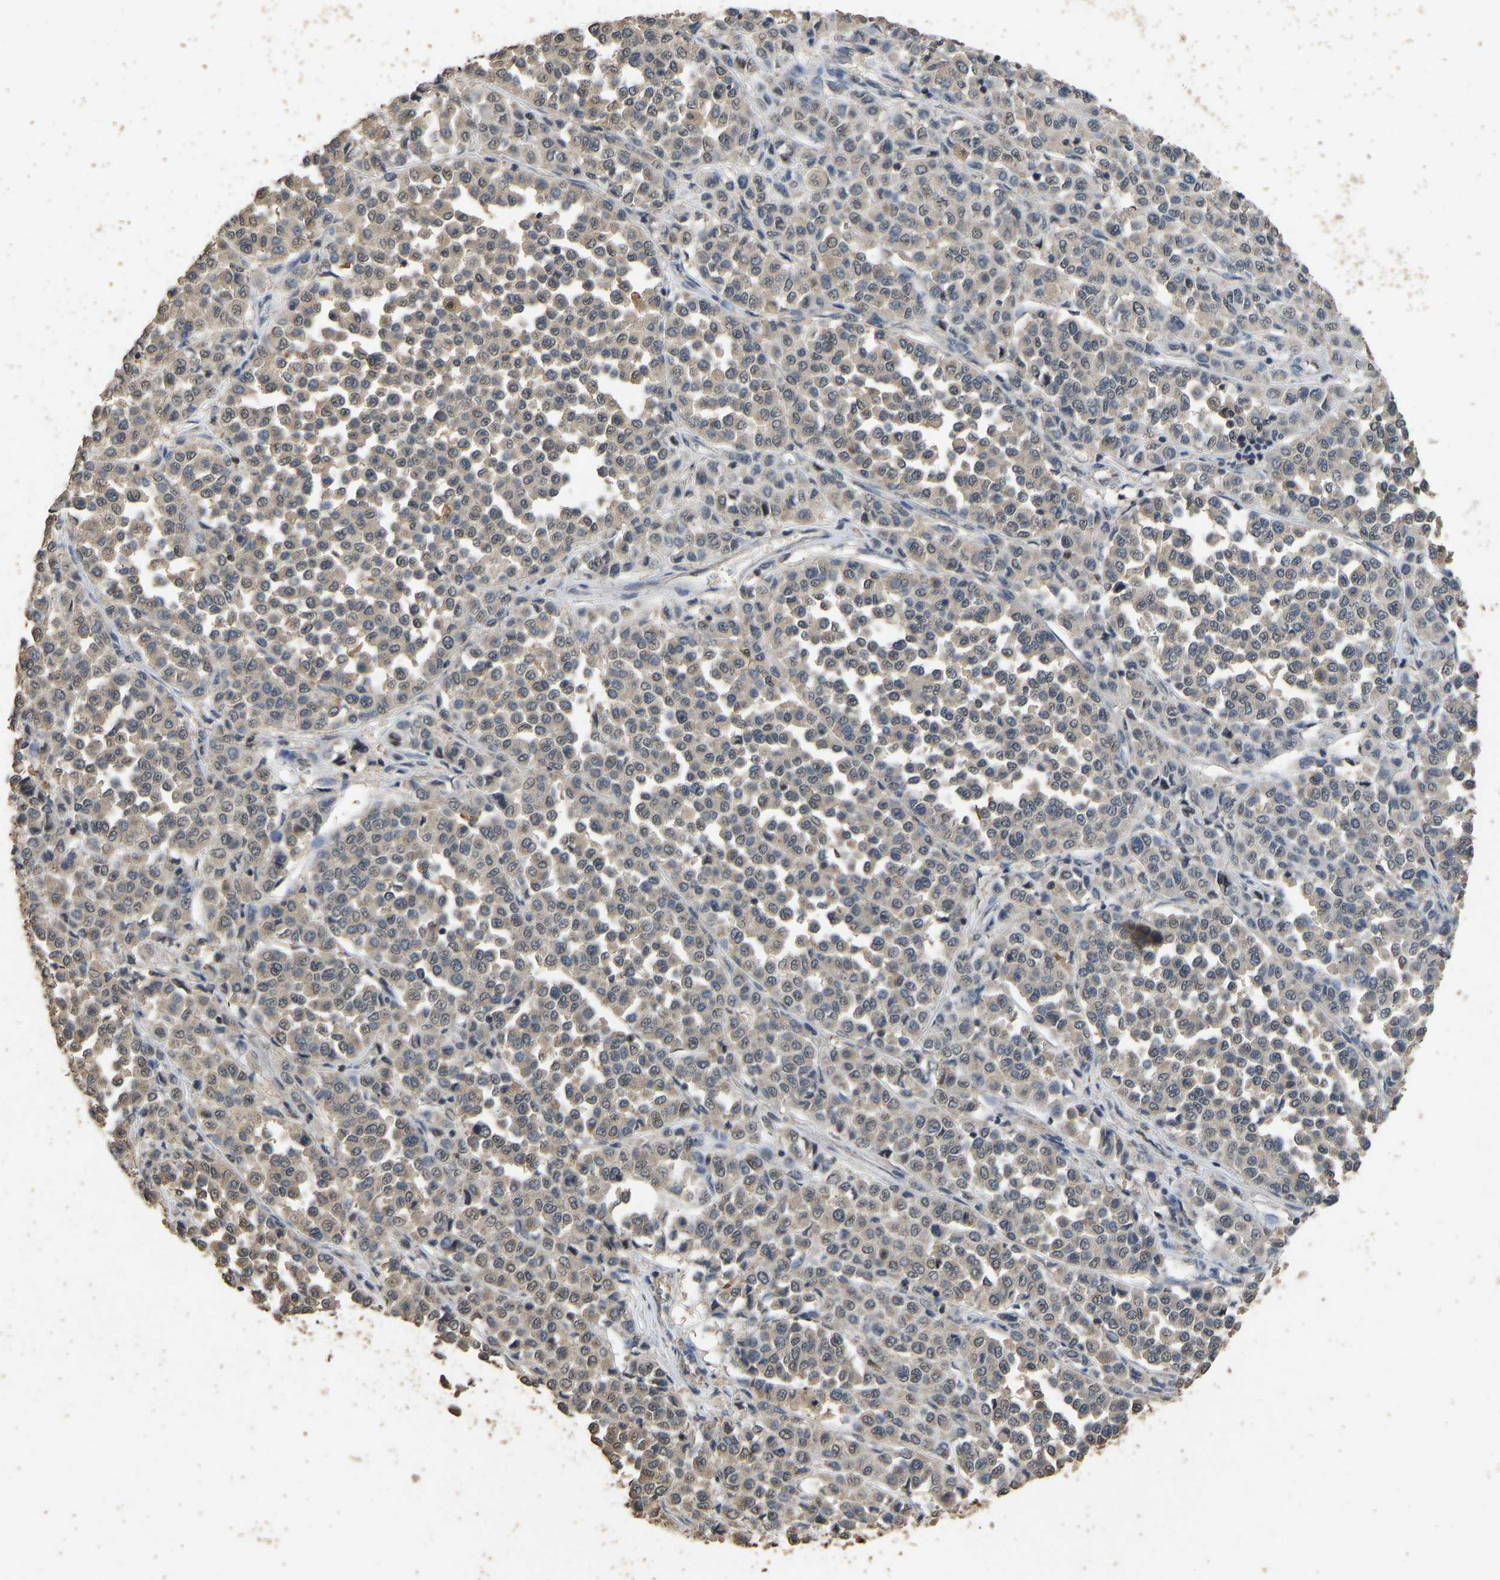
{"staining": {"intensity": "moderate", "quantity": ">75%", "location": "cytoplasmic/membranous"}, "tissue": "melanoma", "cell_type": "Tumor cells", "image_type": "cancer", "snomed": [{"axis": "morphology", "description": "Malignant melanoma, Metastatic site"}, {"axis": "topography", "description": "Pancreas"}], "caption": "A photomicrograph showing moderate cytoplasmic/membranous expression in approximately >75% of tumor cells in melanoma, as visualized by brown immunohistochemical staining.", "gene": "CIDEC", "patient": {"sex": "female", "age": 30}}